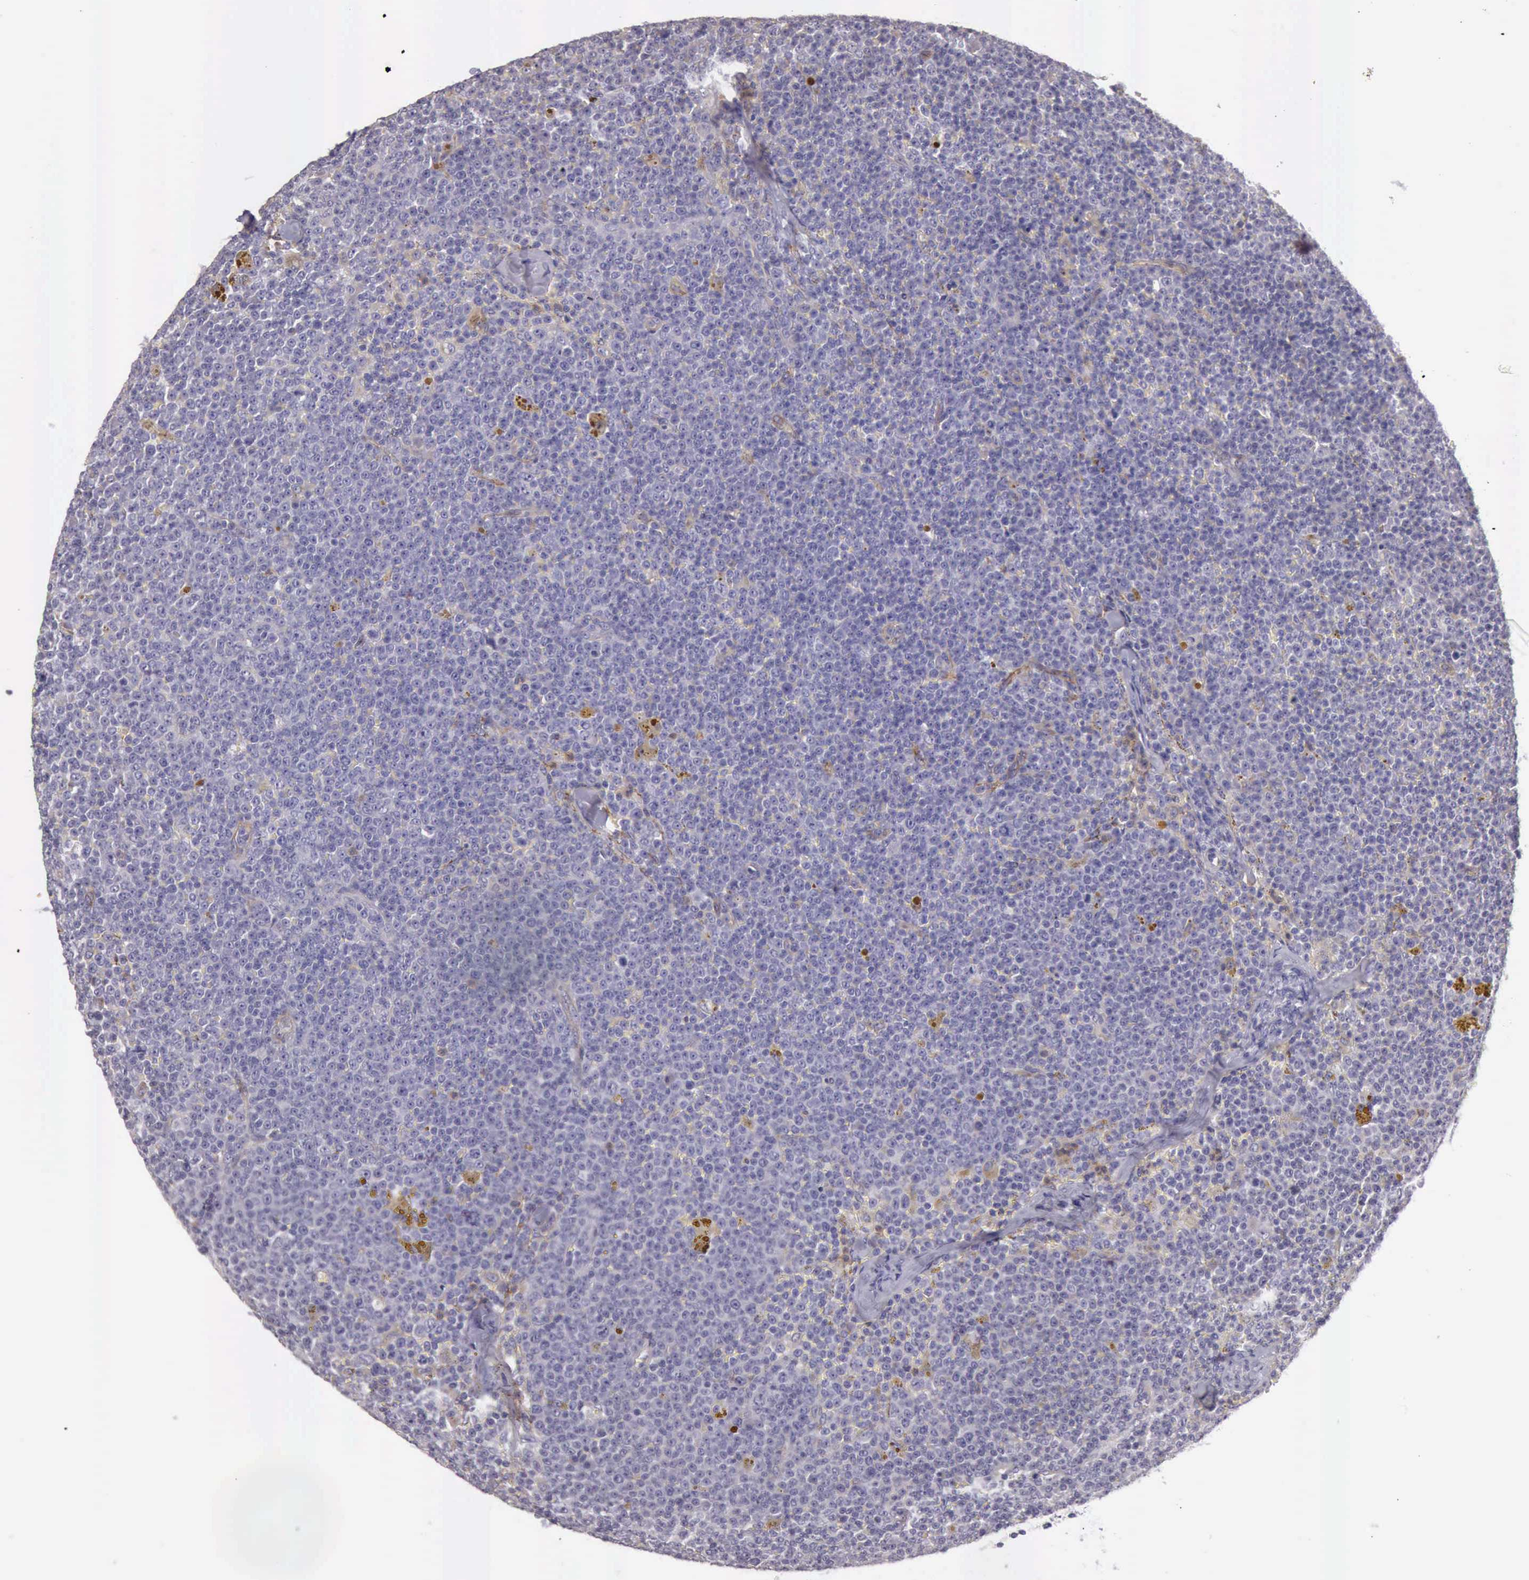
{"staining": {"intensity": "negative", "quantity": "none", "location": "none"}, "tissue": "lymphoma", "cell_type": "Tumor cells", "image_type": "cancer", "snomed": [{"axis": "morphology", "description": "Malignant lymphoma, non-Hodgkin's type, Low grade"}, {"axis": "topography", "description": "Lymph node"}], "caption": "This is an IHC micrograph of human malignant lymphoma, non-Hodgkin's type (low-grade). There is no staining in tumor cells.", "gene": "TCEANC", "patient": {"sex": "male", "age": 50}}